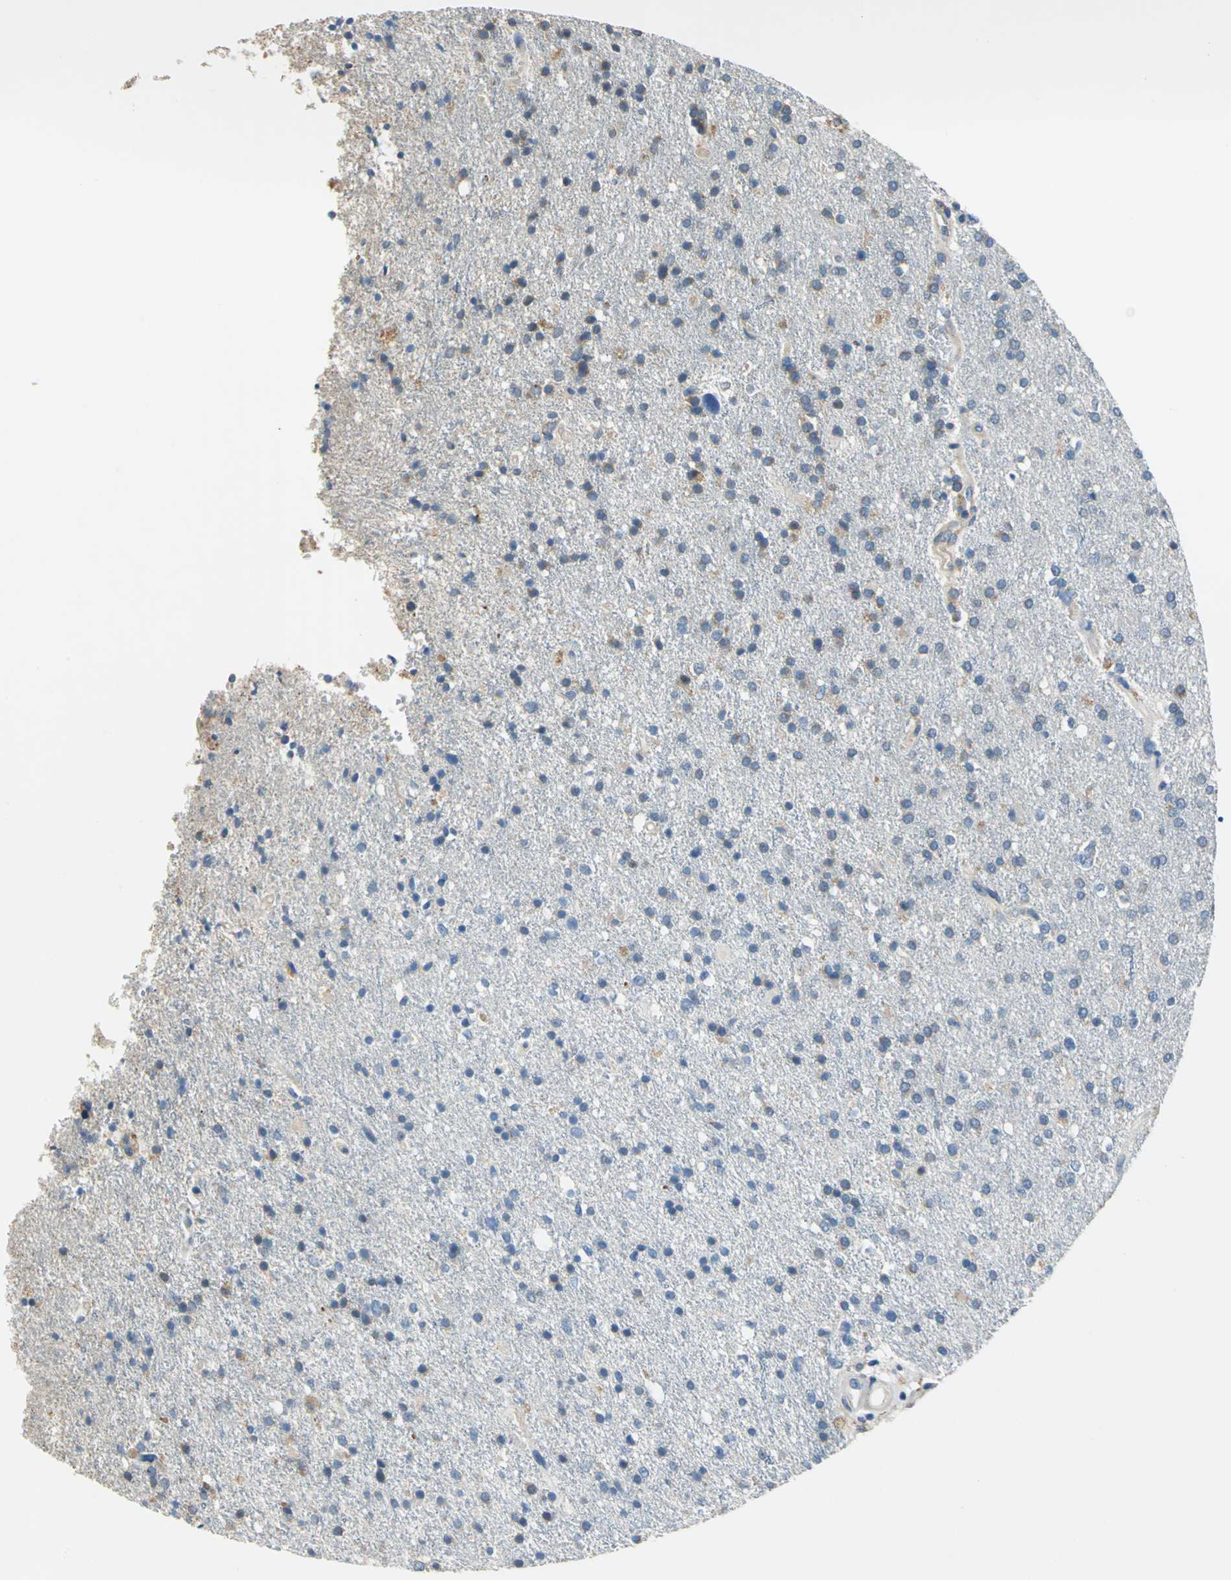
{"staining": {"intensity": "moderate", "quantity": "<25%", "location": "cytoplasmic/membranous"}, "tissue": "glioma", "cell_type": "Tumor cells", "image_type": "cancer", "snomed": [{"axis": "morphology", "description": "Glioma, malignant, High grade"}, {"axis": "topography", "description": "Brain"}], "caption": "IHC (DAB (3,3'-diaminobenzidine)) staining of human glioma shows moderate cytoplasmic/membranous protein positivity in approximately <25% of tumor cells.", "gene": "DDX3Y", "patient": {"sex": "male", "age": 33}}